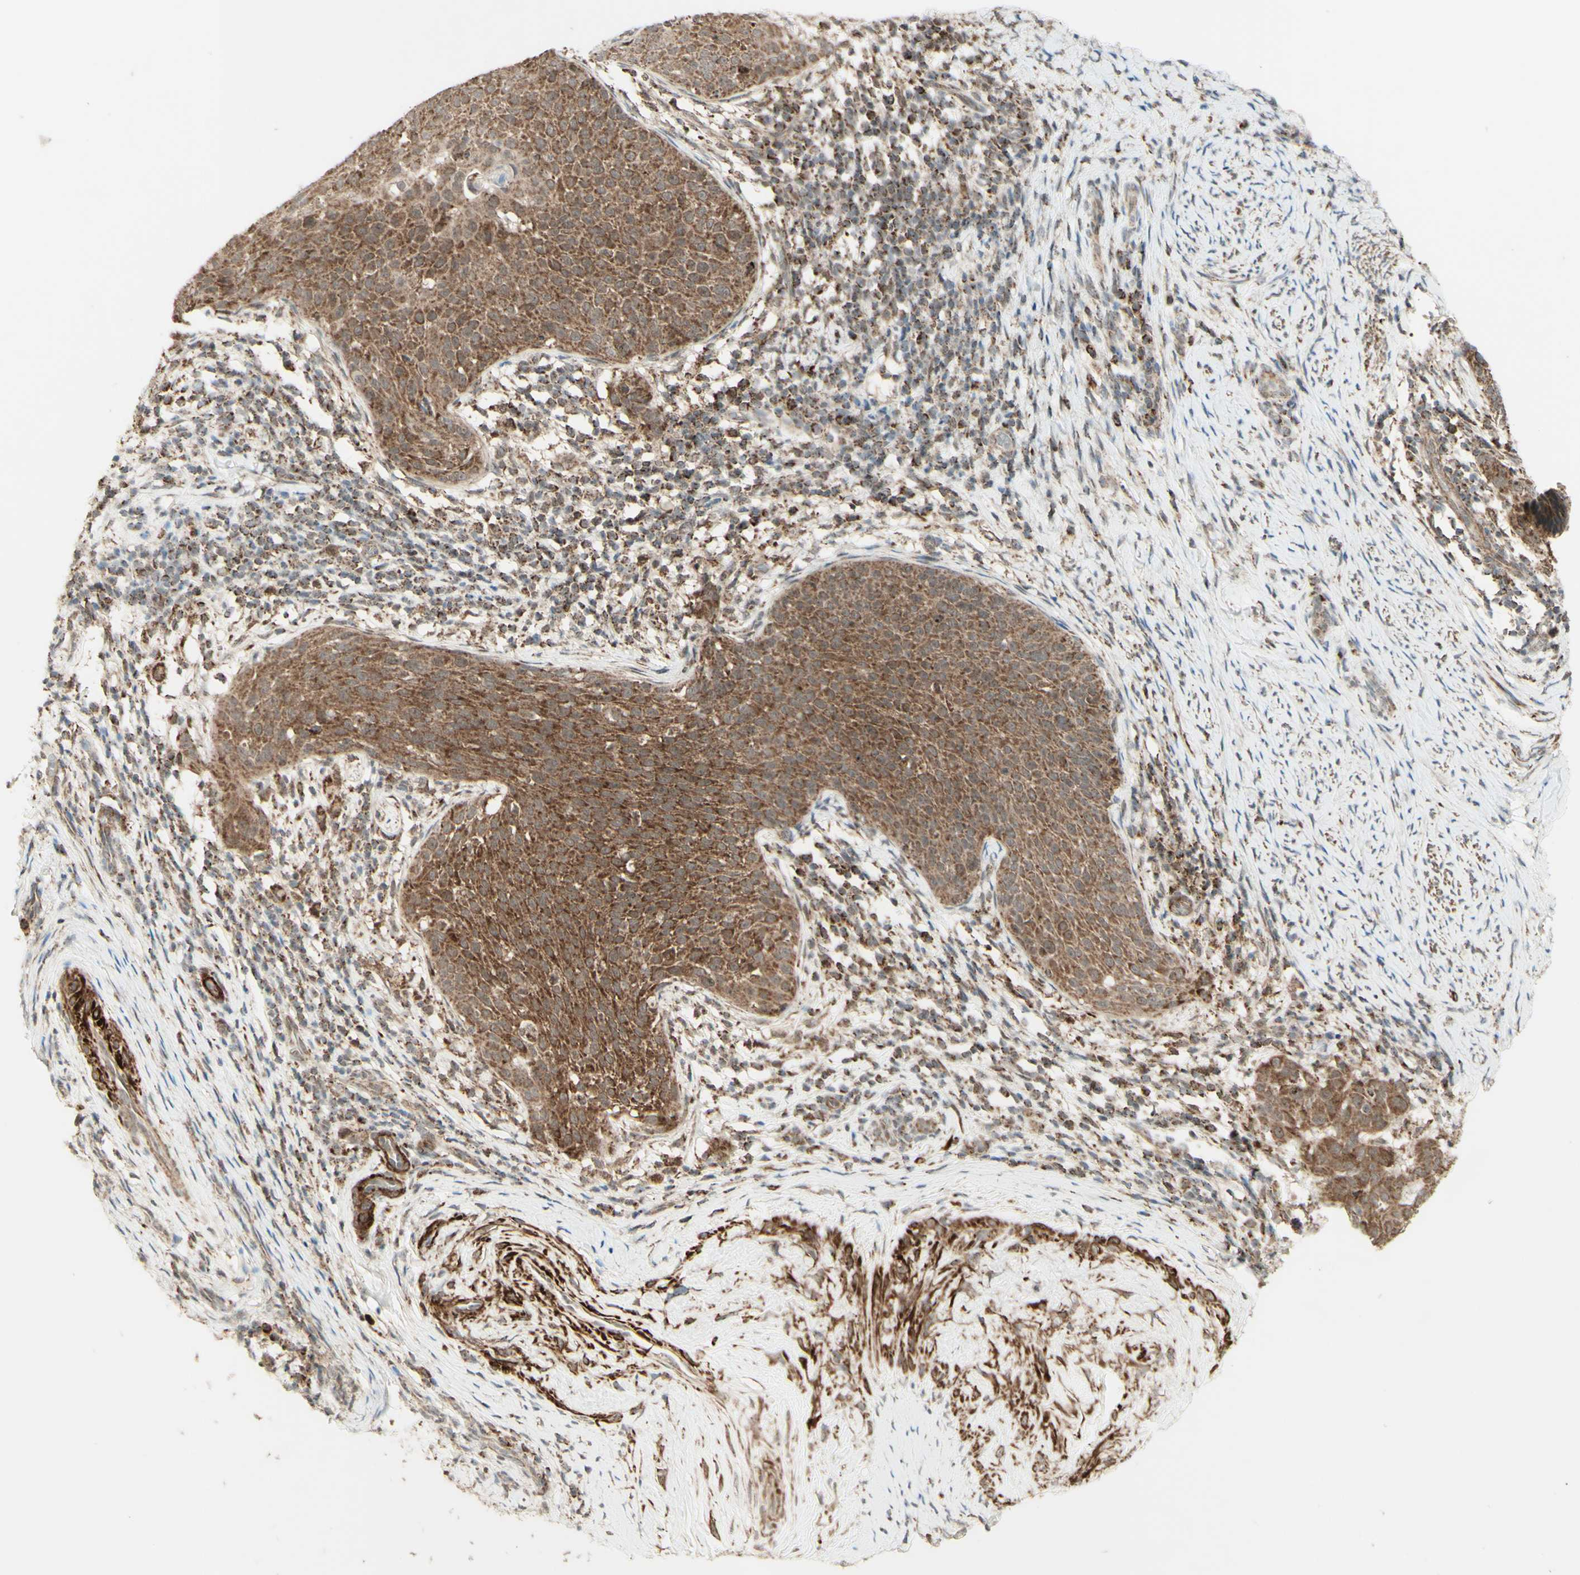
{"staining": {"intensity": "moderate", "quantity": ">75%", "location": "cytoplasmic/membranous"}, "tissue": "cervical cancer", "cell_type": "Tumor cells", "image_type": "cancer", "snomed": [{"axis": "morphology", "description": "Squamous cell carcinoma, NOS"}, {"axis": "topography", "description": "Cervix"}], "caption": "Immunohistochemical staining of human cervical squamous cell carcinoma shows moderate cytoplasmic/membranous protein expression in about >75% of tumor cells. (Brightfield microscopy of DAB IHC at high magnification).", "gene": "DHRS3", "patient": {"sex": "female", "age": 51}}